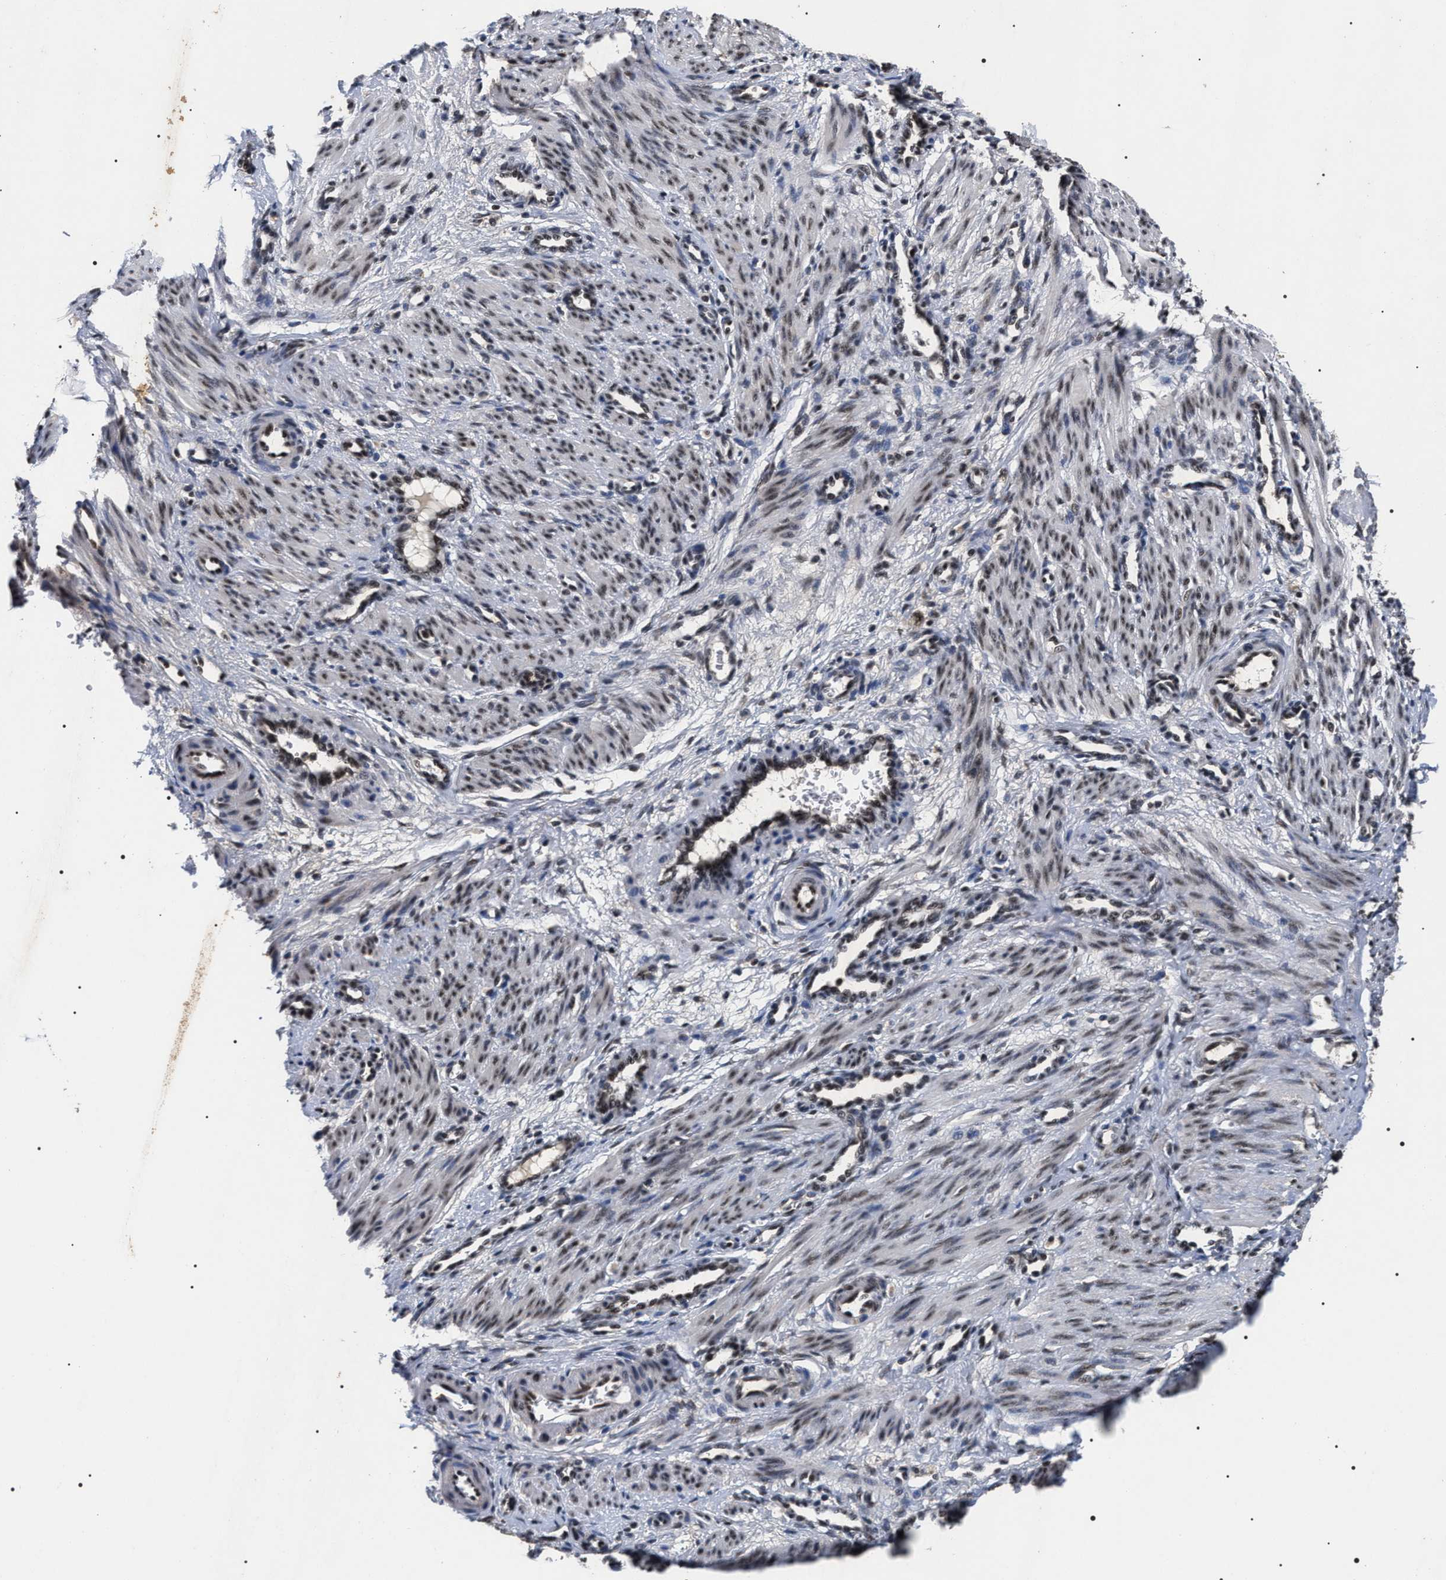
{"staining": {"intensity": "moderate", "quantity": ">75%", "location": "nuclear"}, "tissue": "smooth muscle", "cell_type": "Smooth muscle cells", "image_type": "normal", "snomed": [{"axis": "morphology", "description": "Normal tissue, NOS"}, {"axis": "topography", "description": "Endometrium"}], "caption": "Smooth muscle stained with immunohistochemistry (IHC) shows moderate nuclear expression in about >75% of smooth muscle cells.", "gene": "RRP1B", "patient": {"sex": "female", "age": 33}}